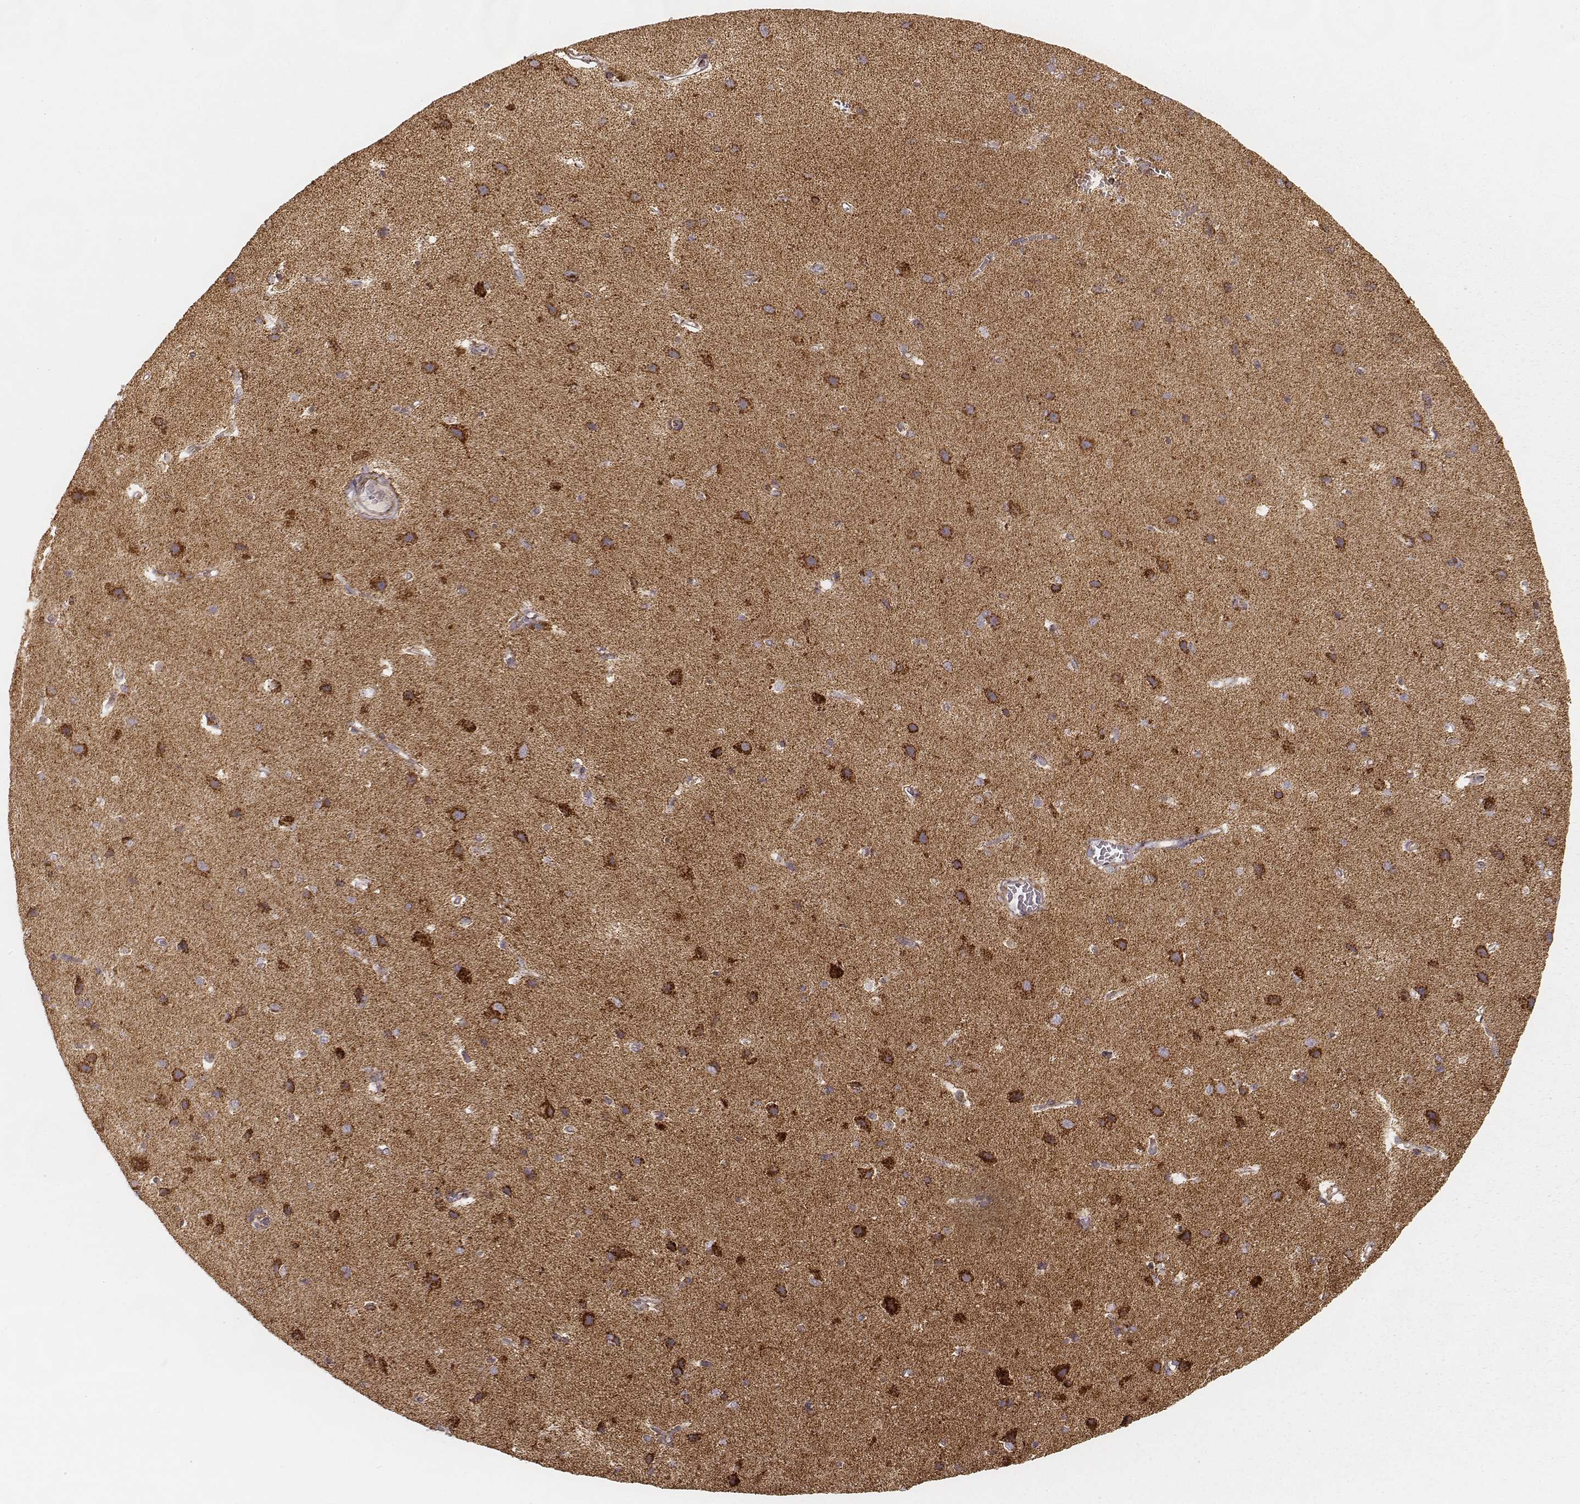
{"staining": {"intensity": "moderate", "quantity": "25%-75%", "location": "cytoplasmic/membranous"}, "tissue": "cerebral cortex", "cell_type": "Endothelial cells", "image_type": "normal", "snomed": [{"axis": "morphology", "description": "Normal tissue, NOS"}, {"axis": "topography", "description": "Cerebral cortex"}], "caption": "This is an image of immunohistochemistry (IHC) staining of normal cerebral cortex, which shows moderate positivity in the cytoplasmic/membranous of endothelial cells.", "gene": "CS", "patient": {"sex": "male", "age": 37}}